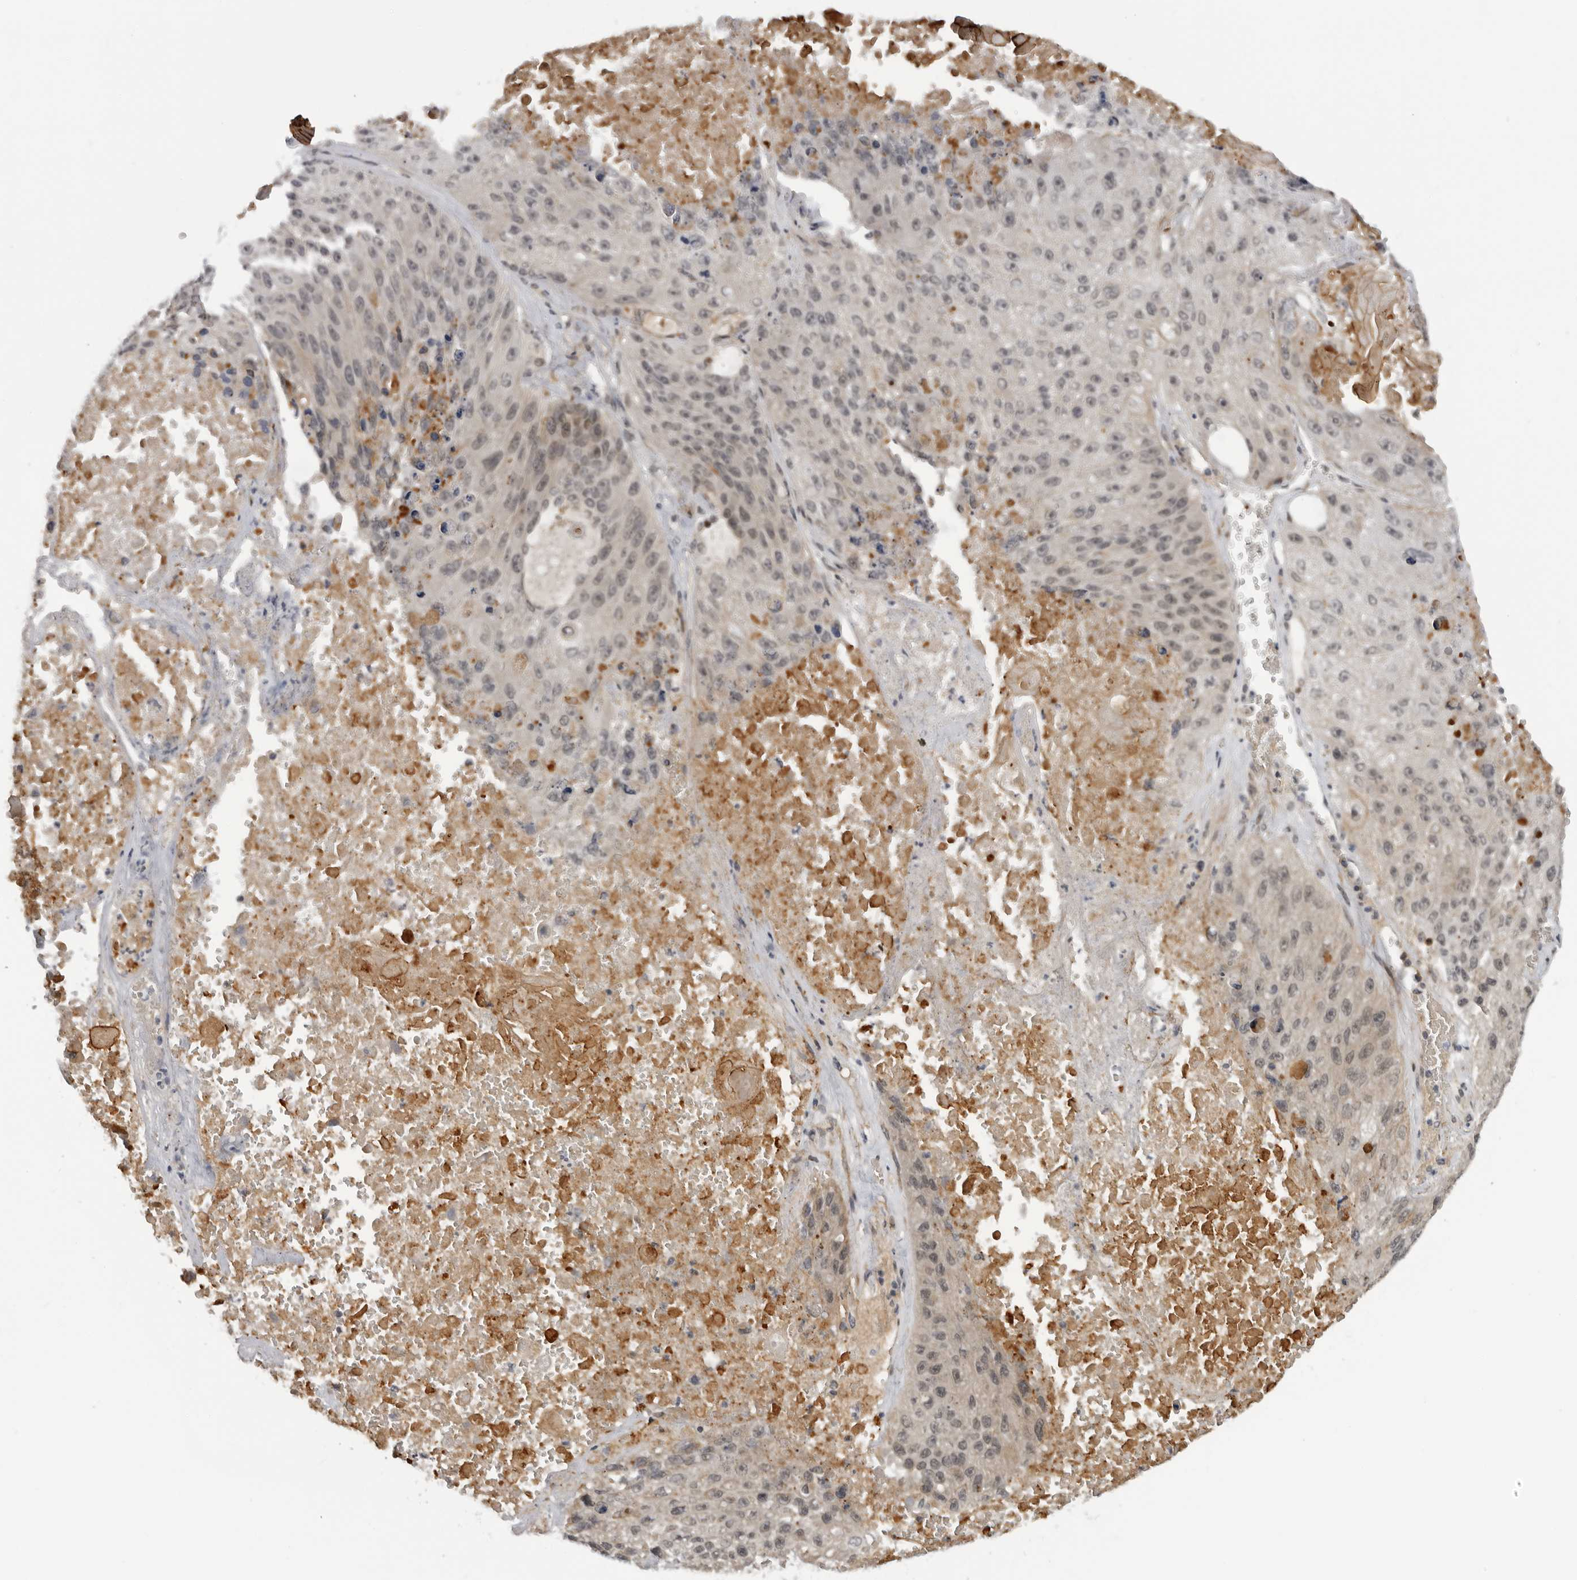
{"staining": {"intensity": "negative", "quantity": "none", "location": "none"}, "tissue": "lung cancer", "cell_type": "Tumor cells", "image_type": "cancer", "snomed": [{"axis": "morphology", "description": "Squamous cell carcinoma, NOS"}, {"axis": "topography", "description": "Lung"}], "caption": "This photomicrograph is of lung cancer stained with immunohistochemistry to label a protein in brown with the nuclei are counter-stained blue. There is no staining in tumor cells.", "gene": "ALPK2", "patient": {"sex": "male", "age": 61}}